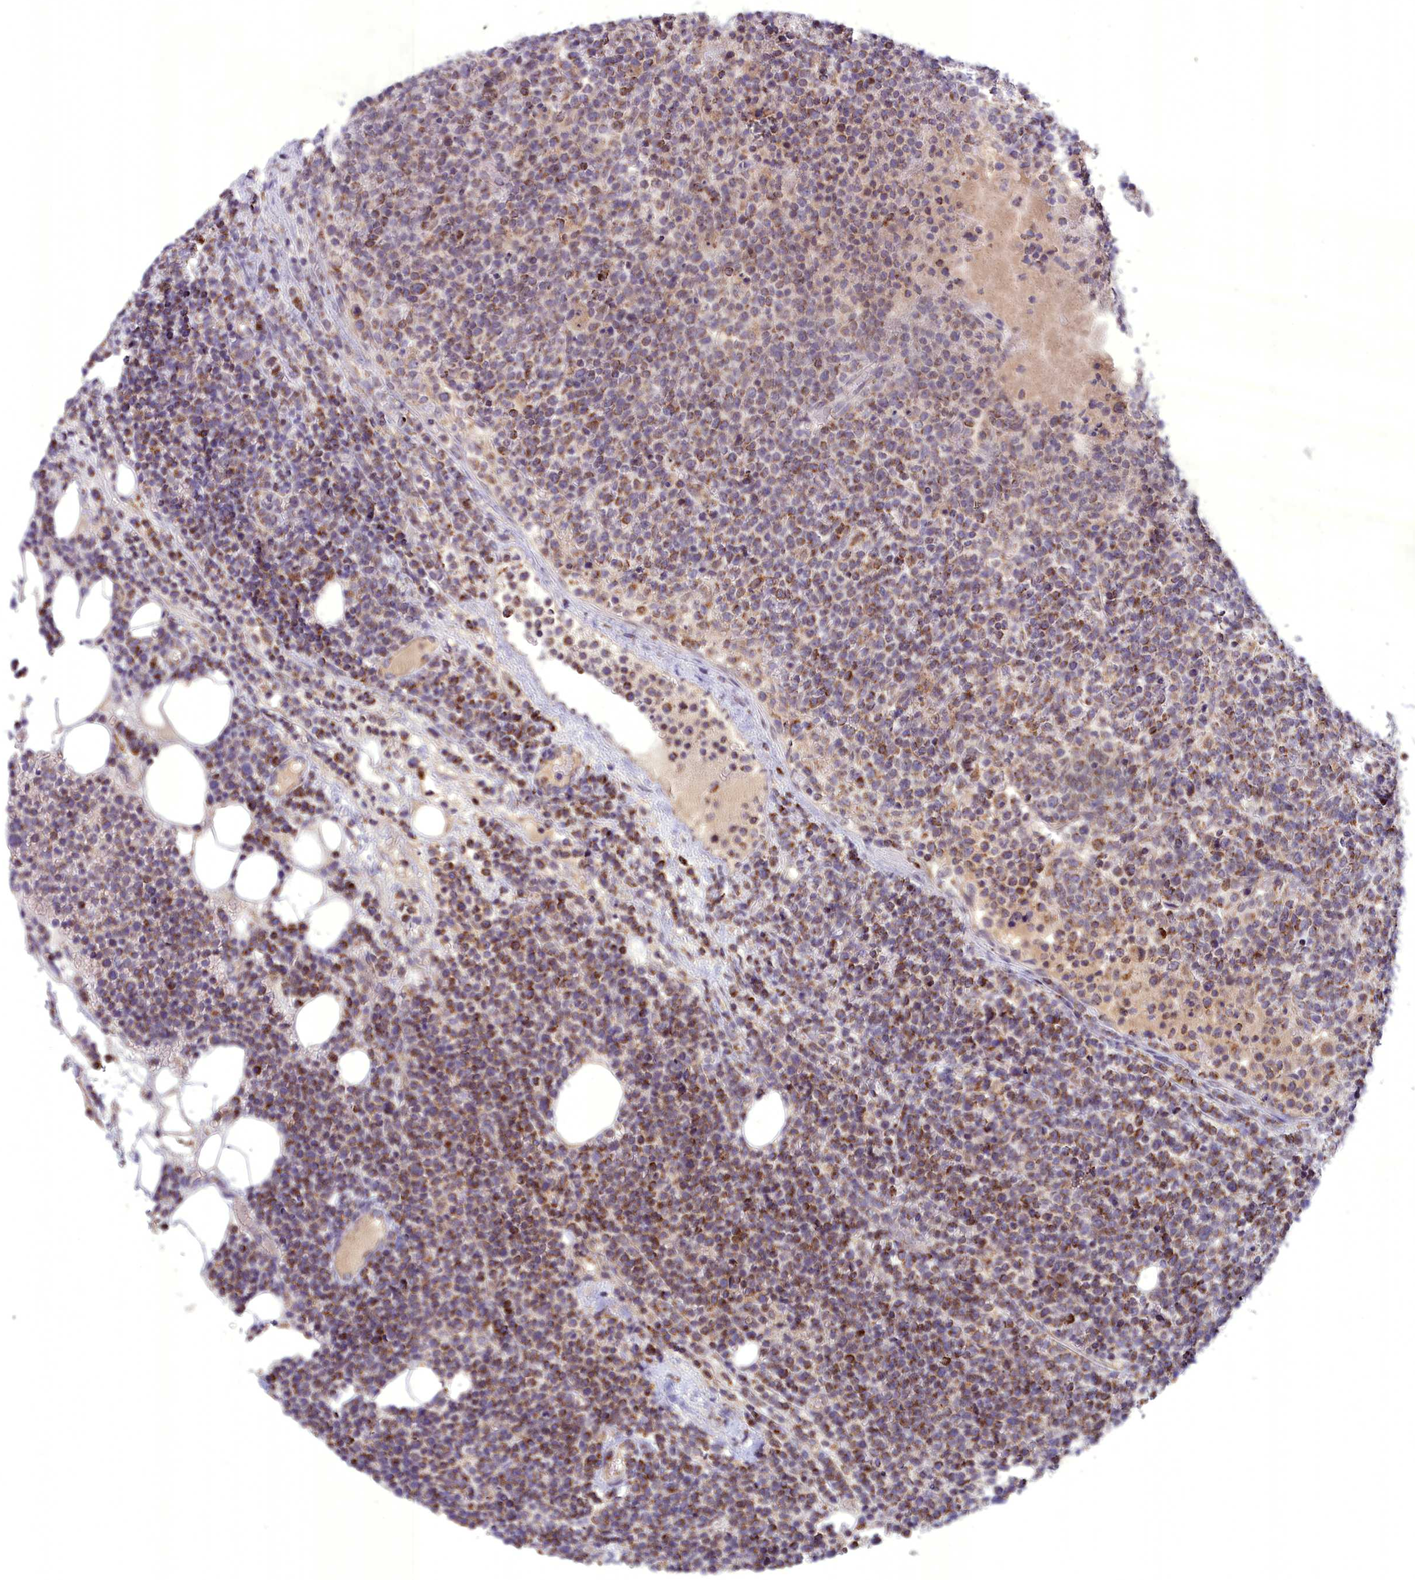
{"staining": {"intensity": "moderate", "quantity": "25%-75%", "location": "cytoplasmic/membranous"}, "tissue": "lymphoma", "cell_type": "Tumor cells", "image_type": "cancer", "snomed": [{"axis": "morphology", "description": "Malignant lymphoma, non-Hodgkin's type, High grade"}, {"axis": "topography", "description": "Lymph node"}], "caption": "Tumor cells show moderate cytoplasmic/membranous positivity in approximately 25%-75% of cells in malignant lymphoma, non-Hodgkin's type (high-grade). (brown staining indicates protein expression, while blue staining denotes nuclei).", "gene": "FAM149B1", "patient": {"sex": "male", "age": 61}}